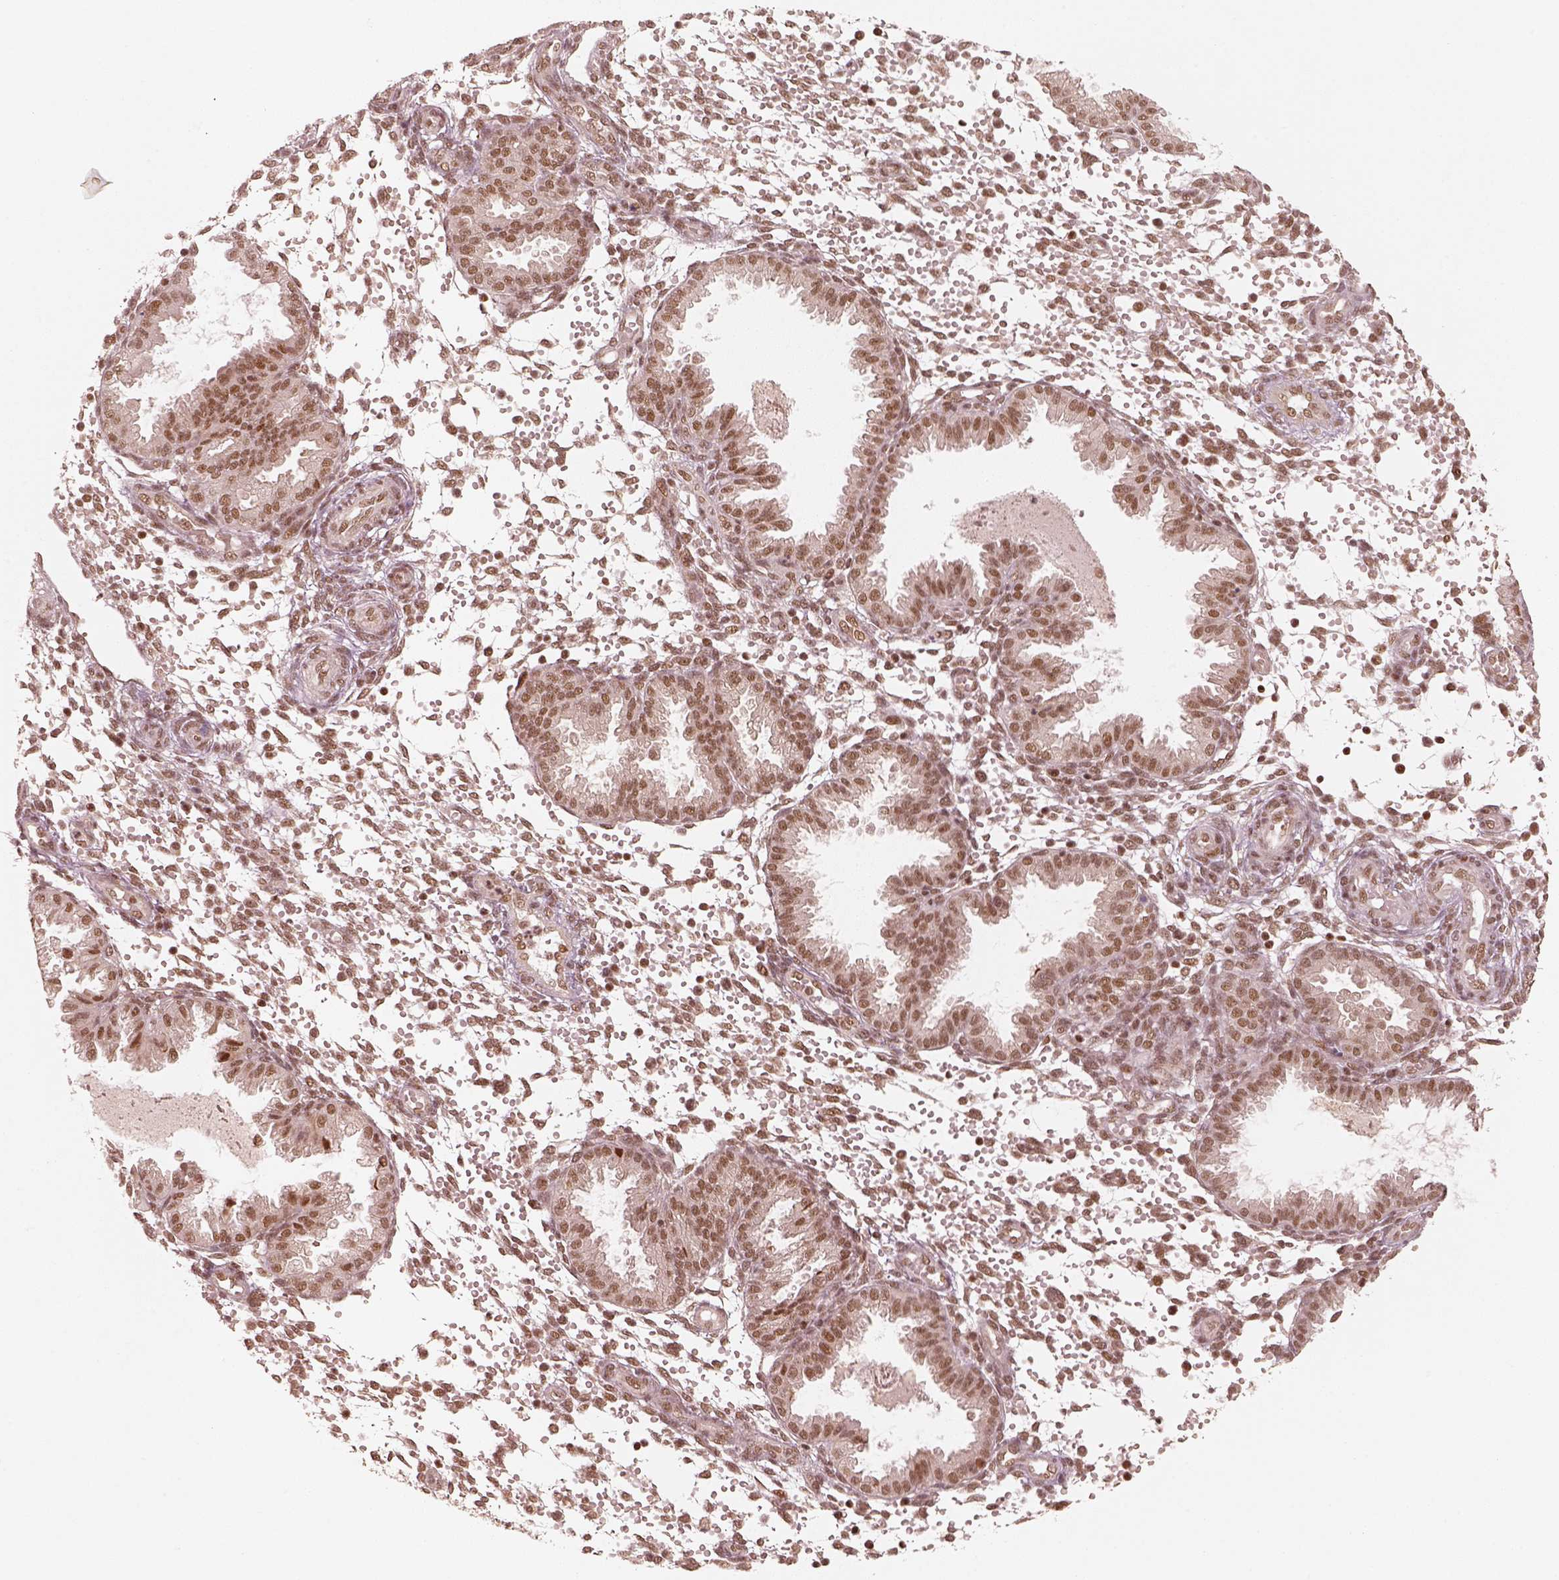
{"staining": {"intensity": "moderate", "quantity": ">75%", "location": "nuclear"}, "tissue": "endometrium", "cell_type": "Cells in endometrial stroma", "image_type": "normal", "snomed": [{"axis": "morphology", "description": "Normal tissue, NOS"}, {"axis": "topography", "description": "Endometrium"}], "caption": "The histopathology image exhibits staining of benign endometrium, revealing moderate nuclear protein expression (brown color) within cells in endometrial stroma. (Stains: DAB (3,3'-diaminobenzidine) in brown, nuclei in blue, Microscopy: brightfield microscopy at high magnification).", "gene": "GMEB2", "patient": {"sex": "female", "age": 33}}